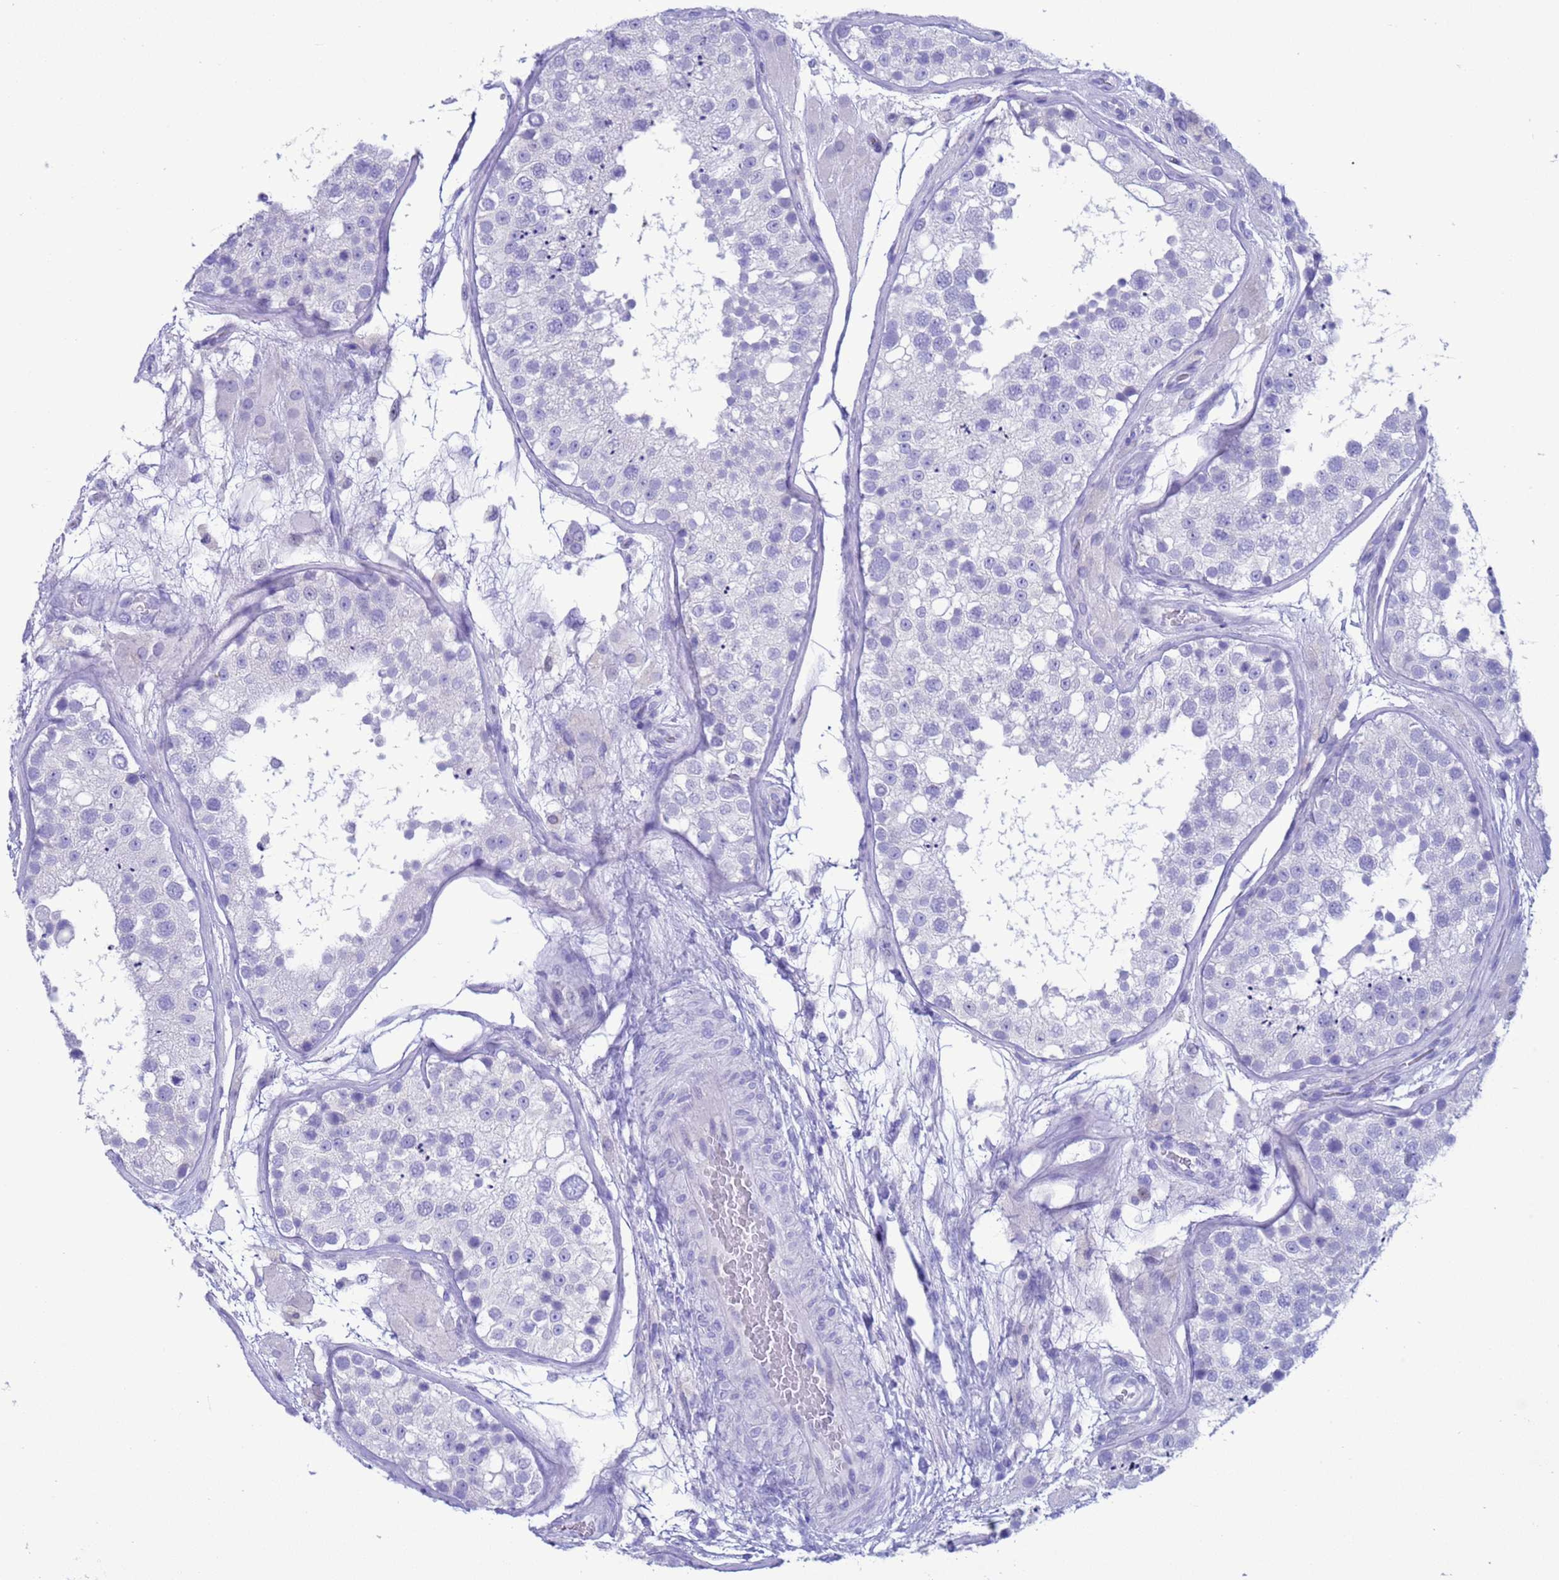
{"staining": {"intensity": "negative", "quantity": "none", "location": "none"}, "tissue": "testis", "cell_type": "Cells in seminiferous ducts", "image_type": "normal", "snomed": [{"axis": "morphology", "description": "Normal tissue, NOS"}, {"axis": "topography", "description": "Testis"}], "caption": "Immunohistochemical staining of unremarkable human testis reveals no significant positivity in cells in seminiferous ducts.", "gene": "GSTM1", "patient": {"sex": "male", "age": 26}}